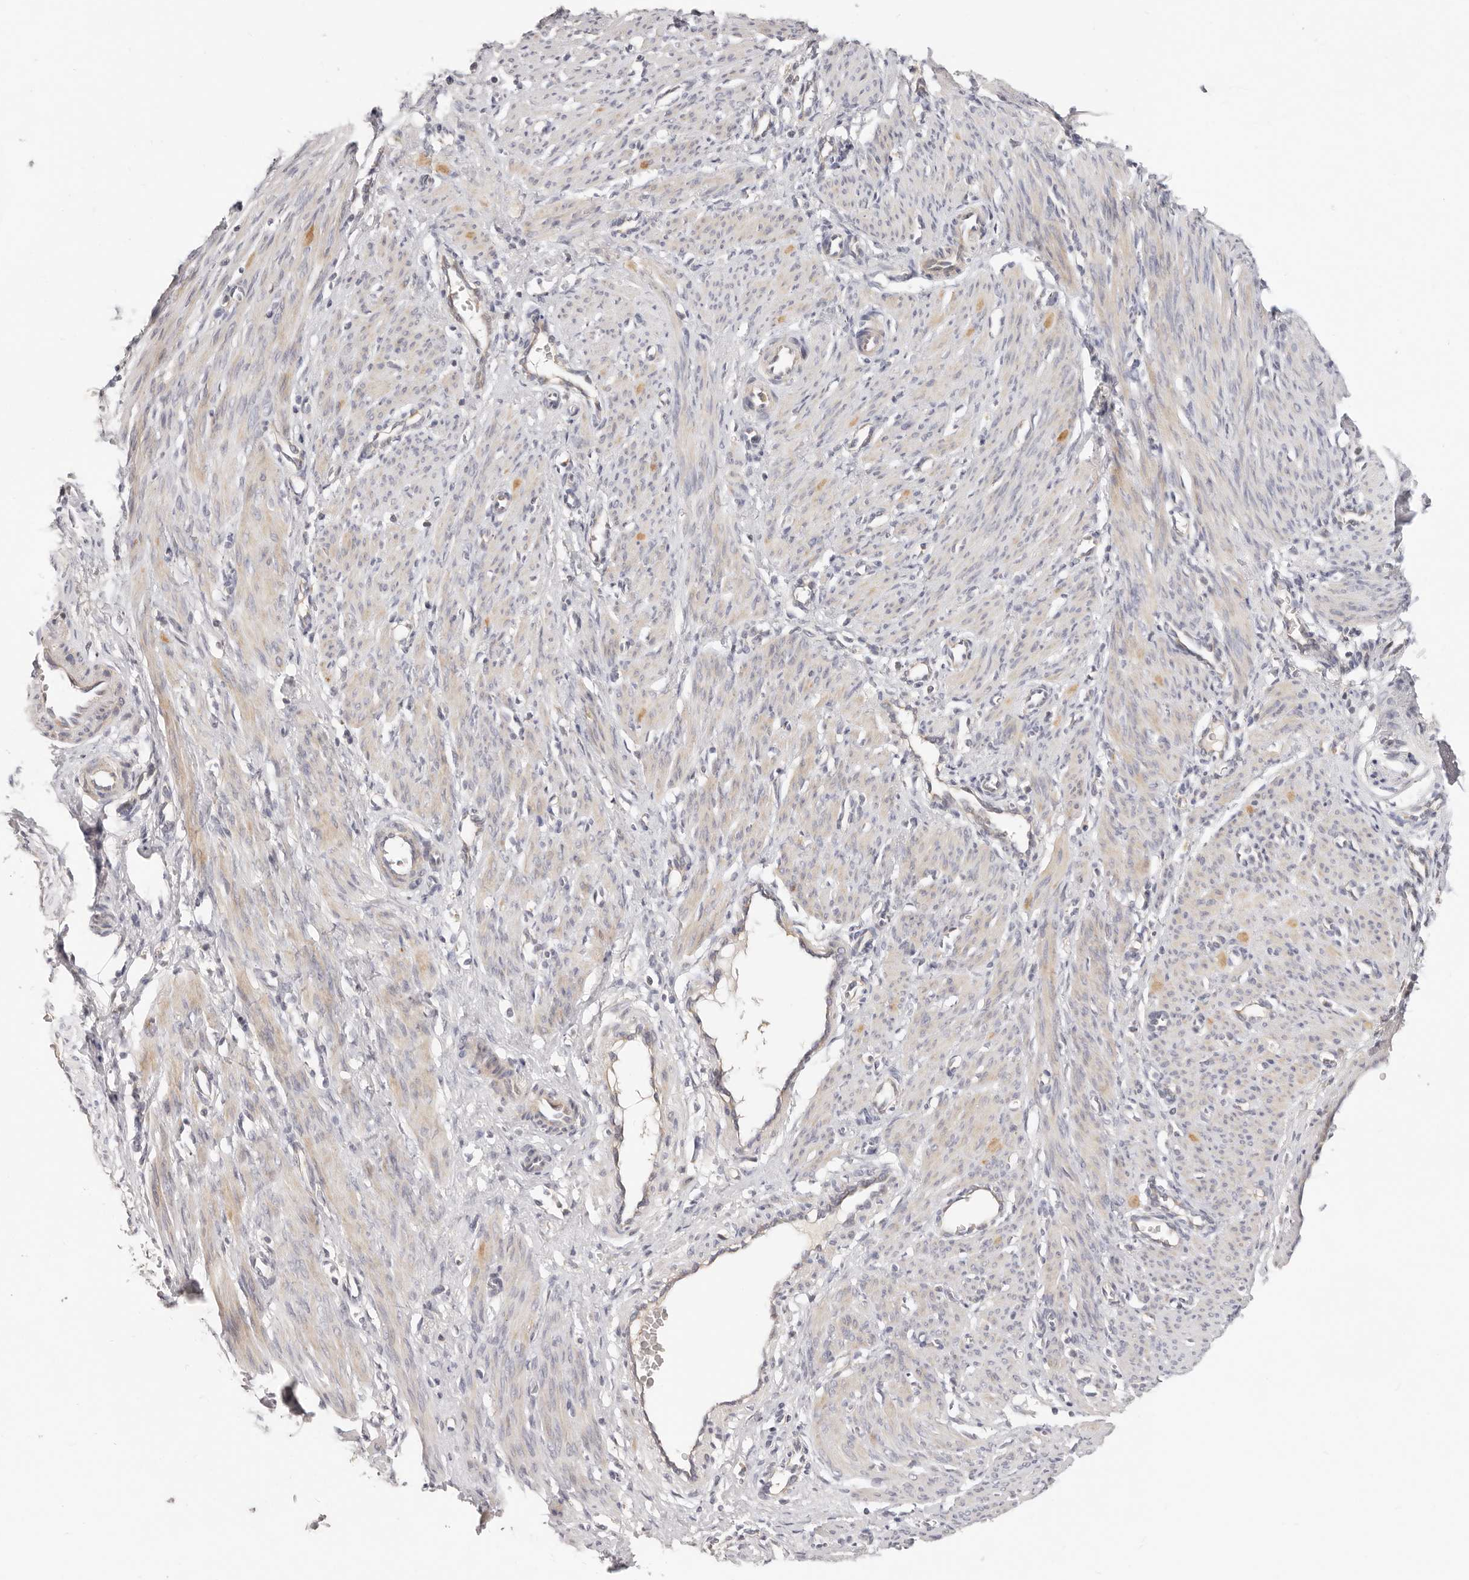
{"staining": {"intensity": "weak", "quantity": "25%-75%", "location": "cytoplasmic/membranous"}, "tissue": "smooth muscle", "cell_type": "Smooth muscle cells", "image_type": "normal", "snomed": [{"axis": "morphology", "description": "Normal tissue, NOS"}, {"axis": "topography", "description": "Endometrium"}], "caption": "Immunohistochemical staining of normal smooth muscle demonstrates low levels of weak cytoplasmic/membranous positivity in about 25%-75% of smooth muscle cells. Nuclei are stained in blue.", "gene": "TFB2M", "patient": {"sex": "female", "age": 33}}